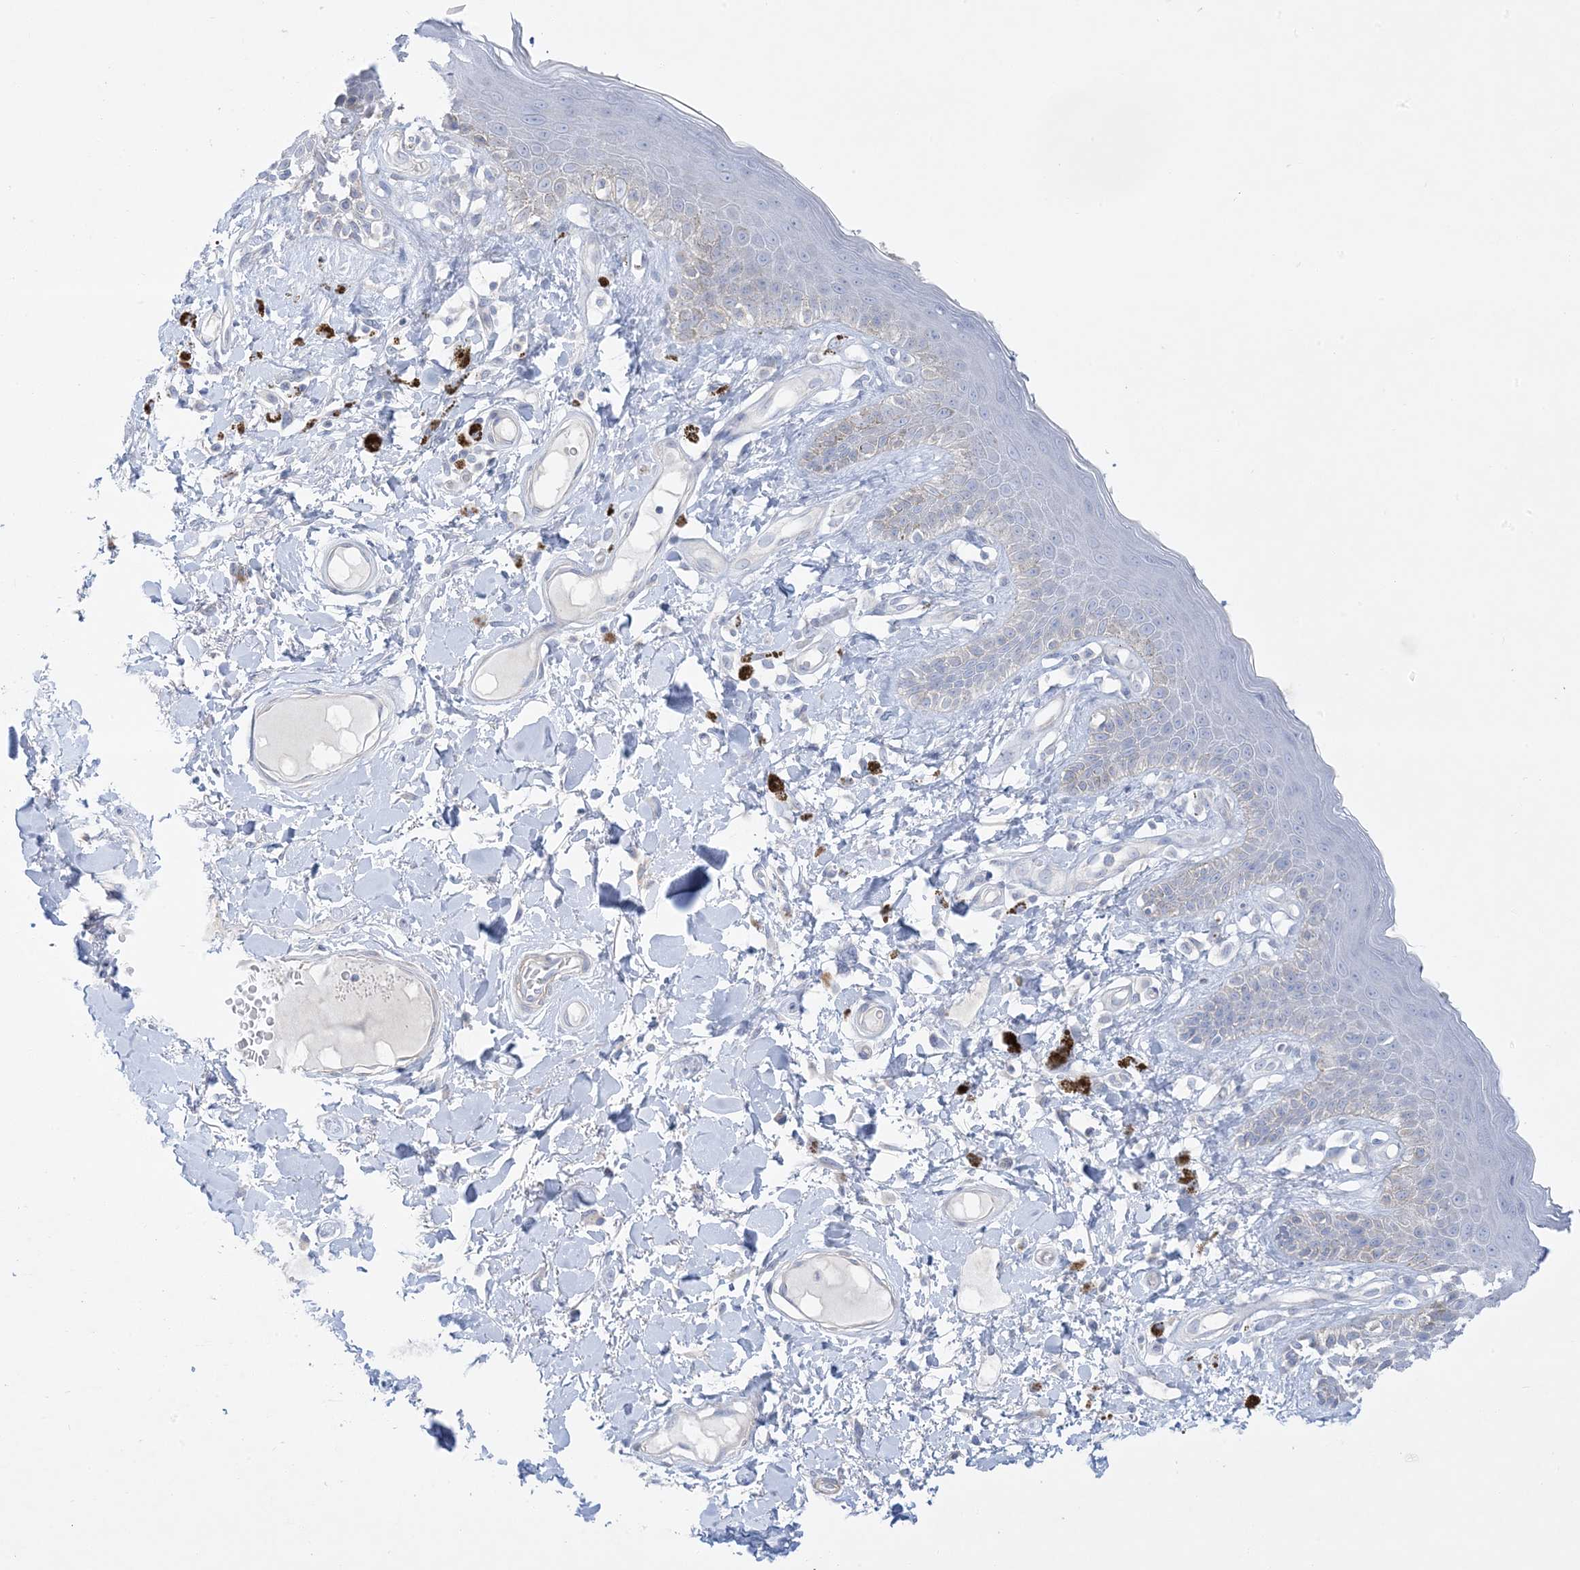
{"staining": {"intensity": "weak", "quantity": "<25%", "location": "cytoplasmic/membranous"}, "tissue": "skin", "cell_type": "Epidermal cells", "image_type": "normal", "snomed": [{"axis": "morphology", "description": "Normal tissue, NOS"}, {"axis": "topography", "description": "Anal"}], "caption": "This histopathology image is of normal skin stained with immunohistochemistry (IHC) to label a protein in brown with the nuclei are counter-stained blue. There is no expression in epidermal cells. (Brightfield microscopy of DAB (3,3'-diaminobenzidine) immunohistochemistry (IHC) at high magnification).", "gene": "FAM184A", "patient": {"sex": "female", "age": 78}}